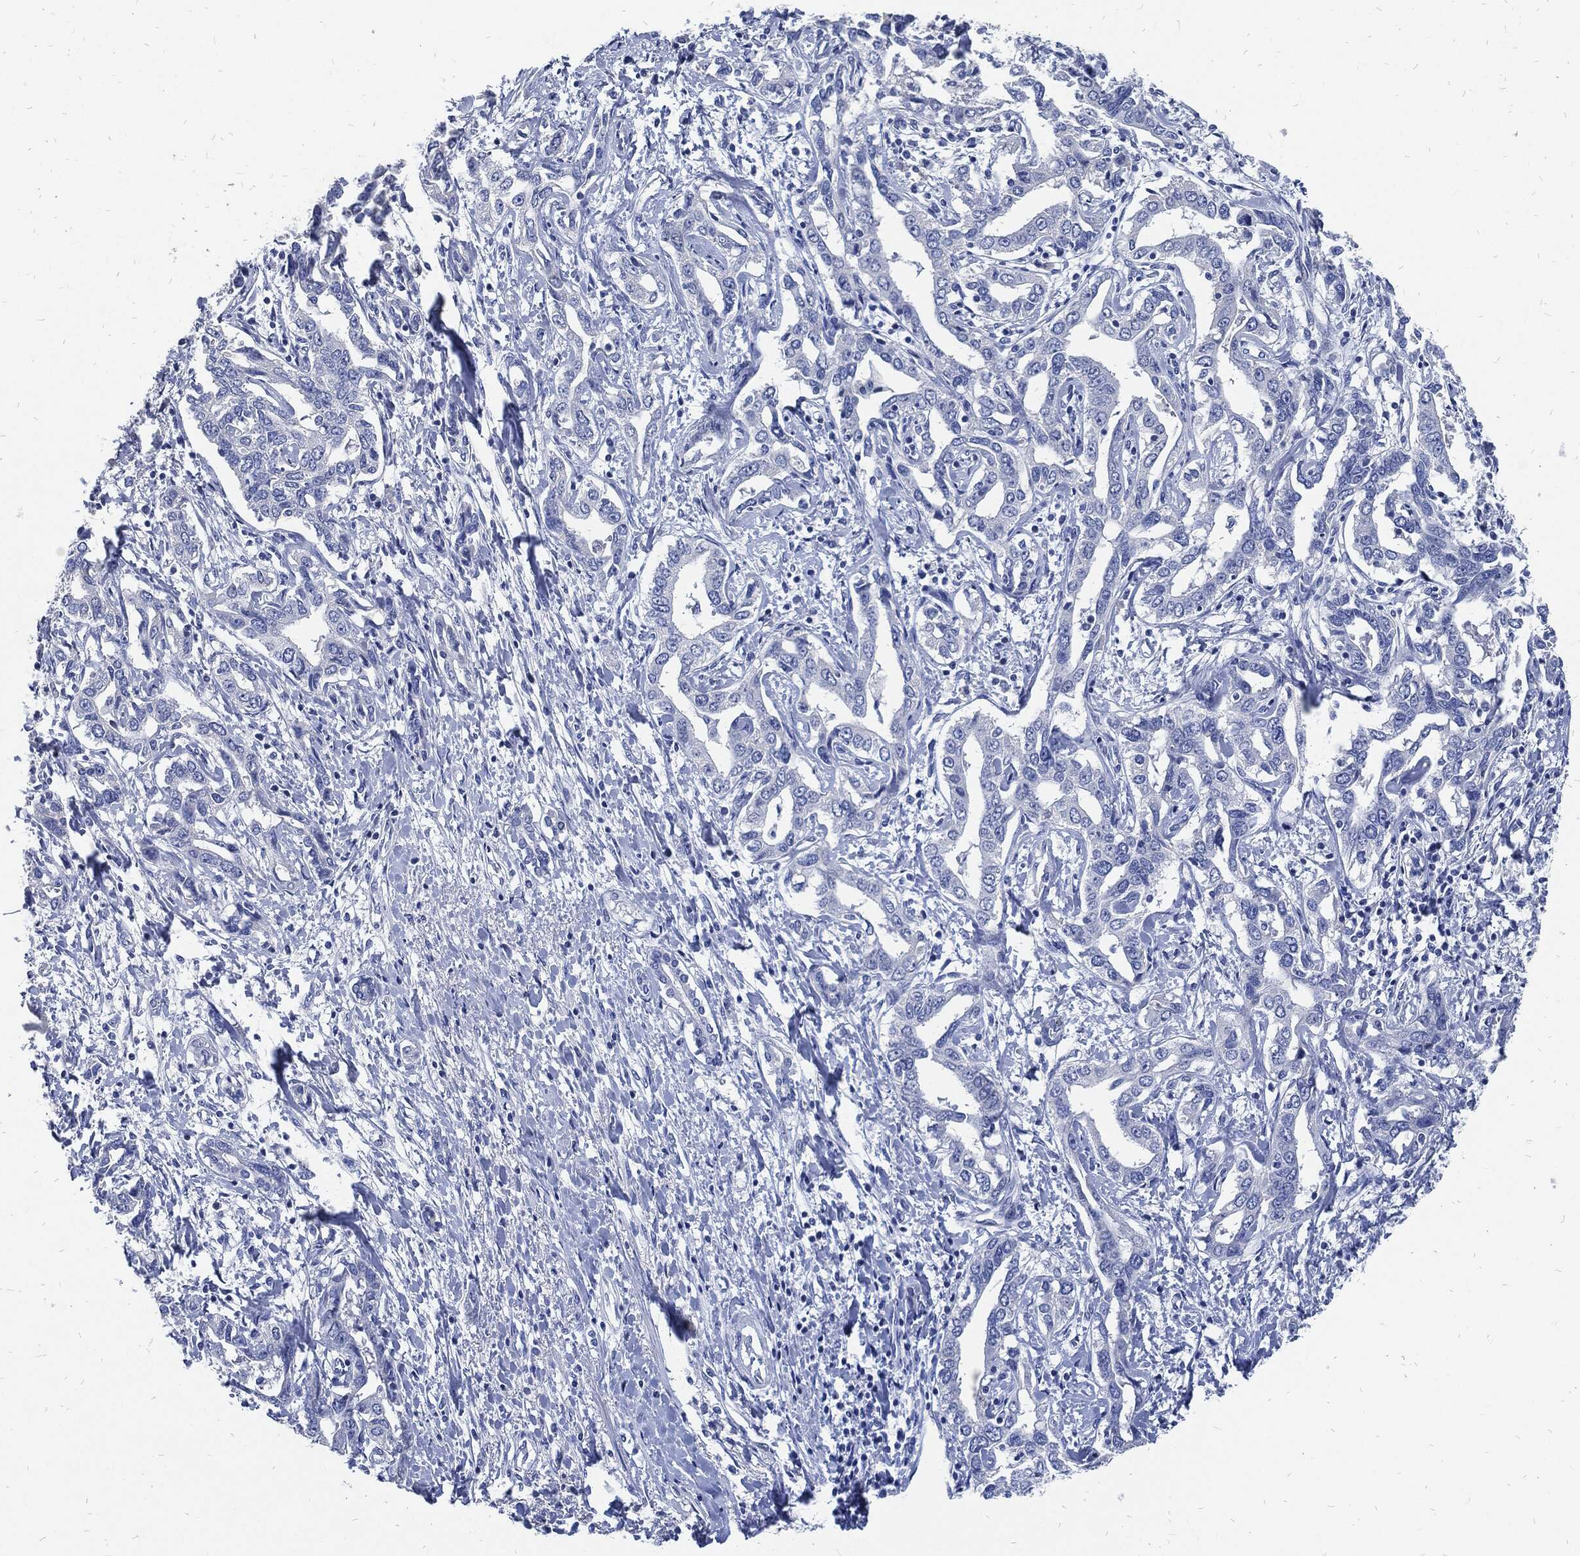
{"staining": {"intensity": "negative", "quantity": "none", "location": "none"}, "tissue": "liver cancer", "cell_type": "Tumor cells", "image_type": "cancer", "snomed": [{"axis": "morphology", "description": "Cholangiocarcinoma"}, {"axis": "topography", "description": "Liver"}], "caption": "The photomicrograph demonstrates no staining of tumor cells in liver cancer.", "gene": "FABP4", "patient": {"sex": "male", "age": 59}}